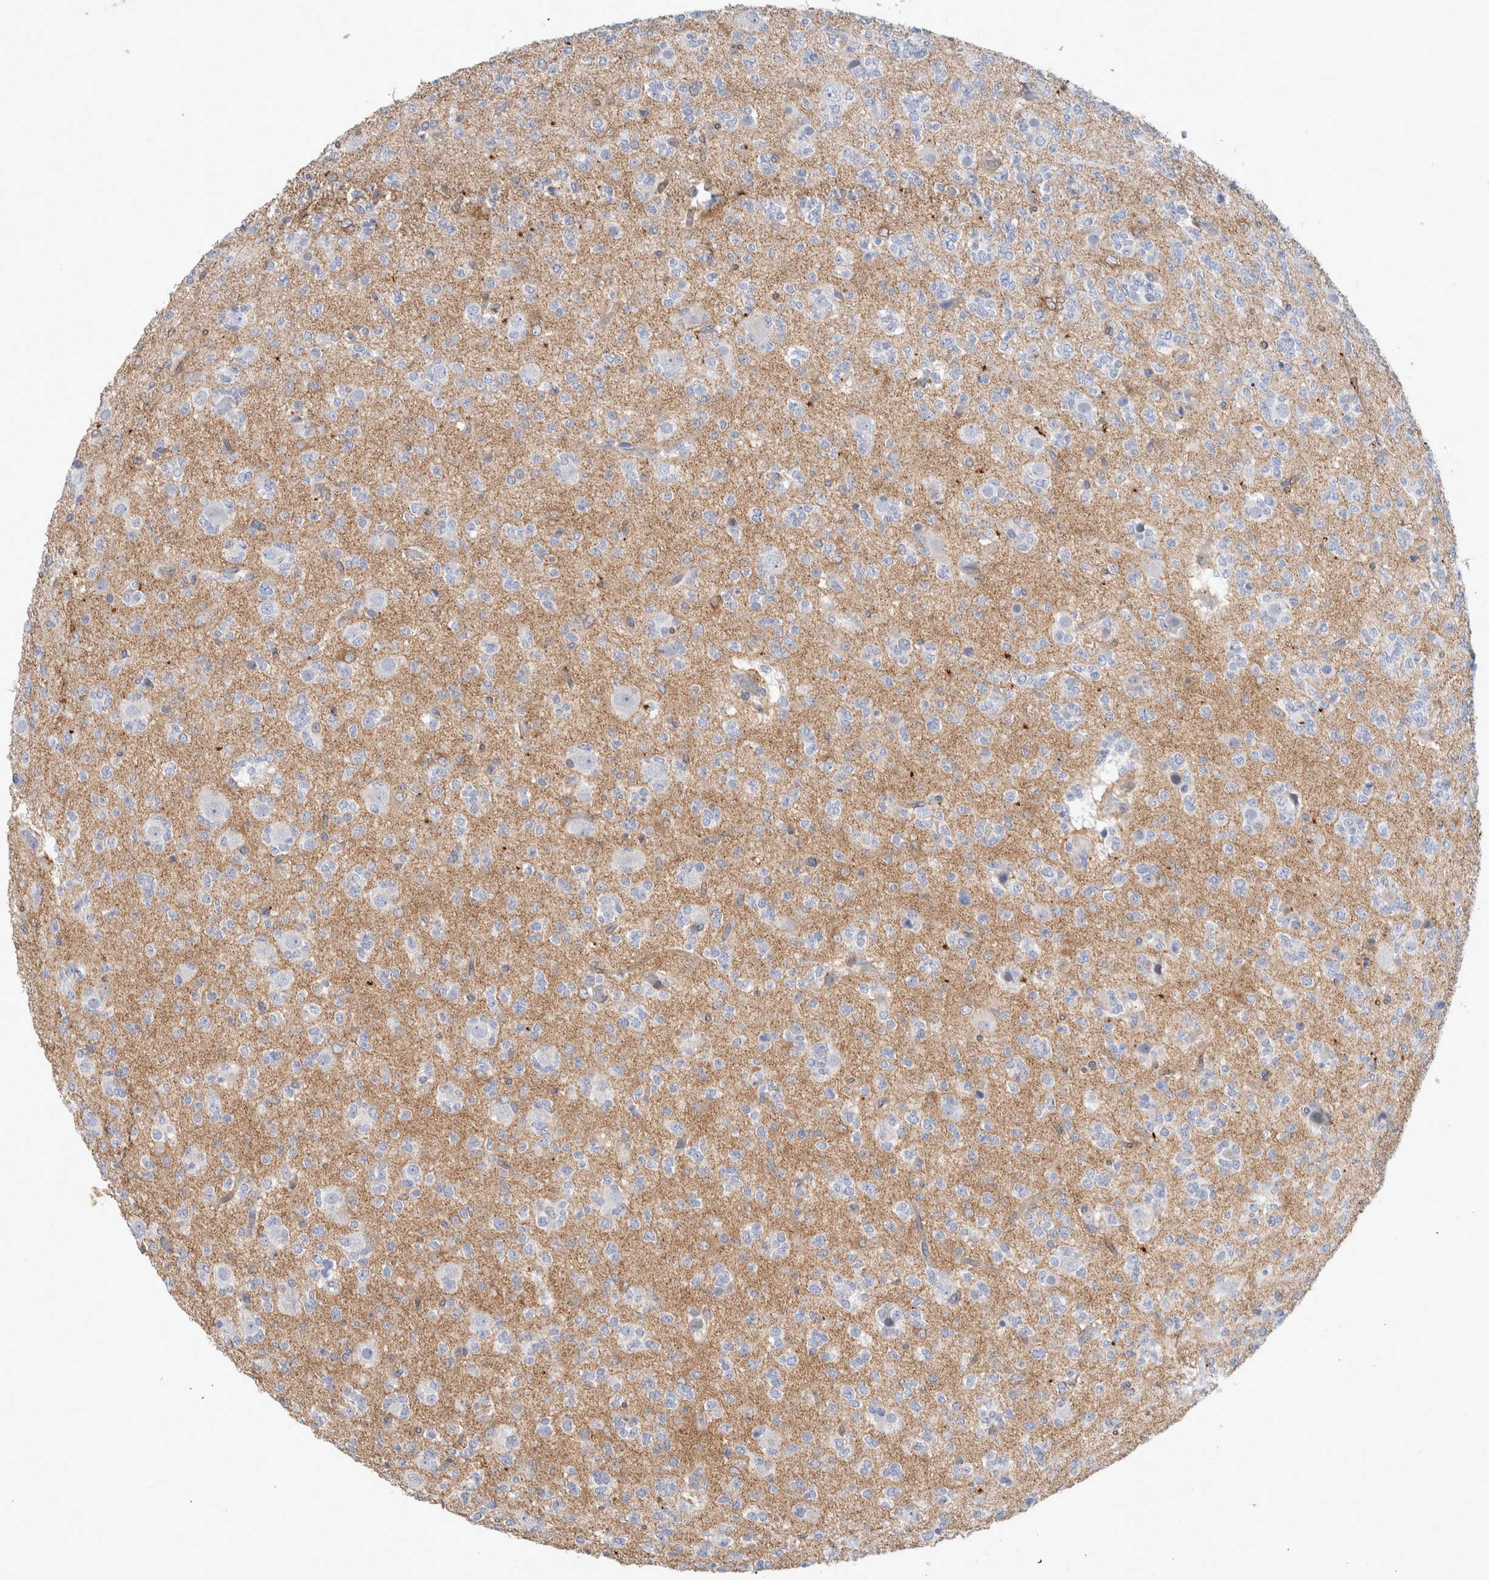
{"staining": {"intensity": "negative", "quantity": "none", "location": "none"}, "tissue": "glioma", "cell_type": "Tumor cells", "image_type": "cancer", "snomed": [{"axis": "morphology", "description": "Glioma, malignant, Low grade"}, {"axis": "topography", "description": "Brain"}], "caption": "IHC micrograph of malignant low-grade glioma stained for a protein (brown), which exhibits no expression in tumor cells.", "gene": "CD55", "patient": {"sex": "male", "age": 38}}